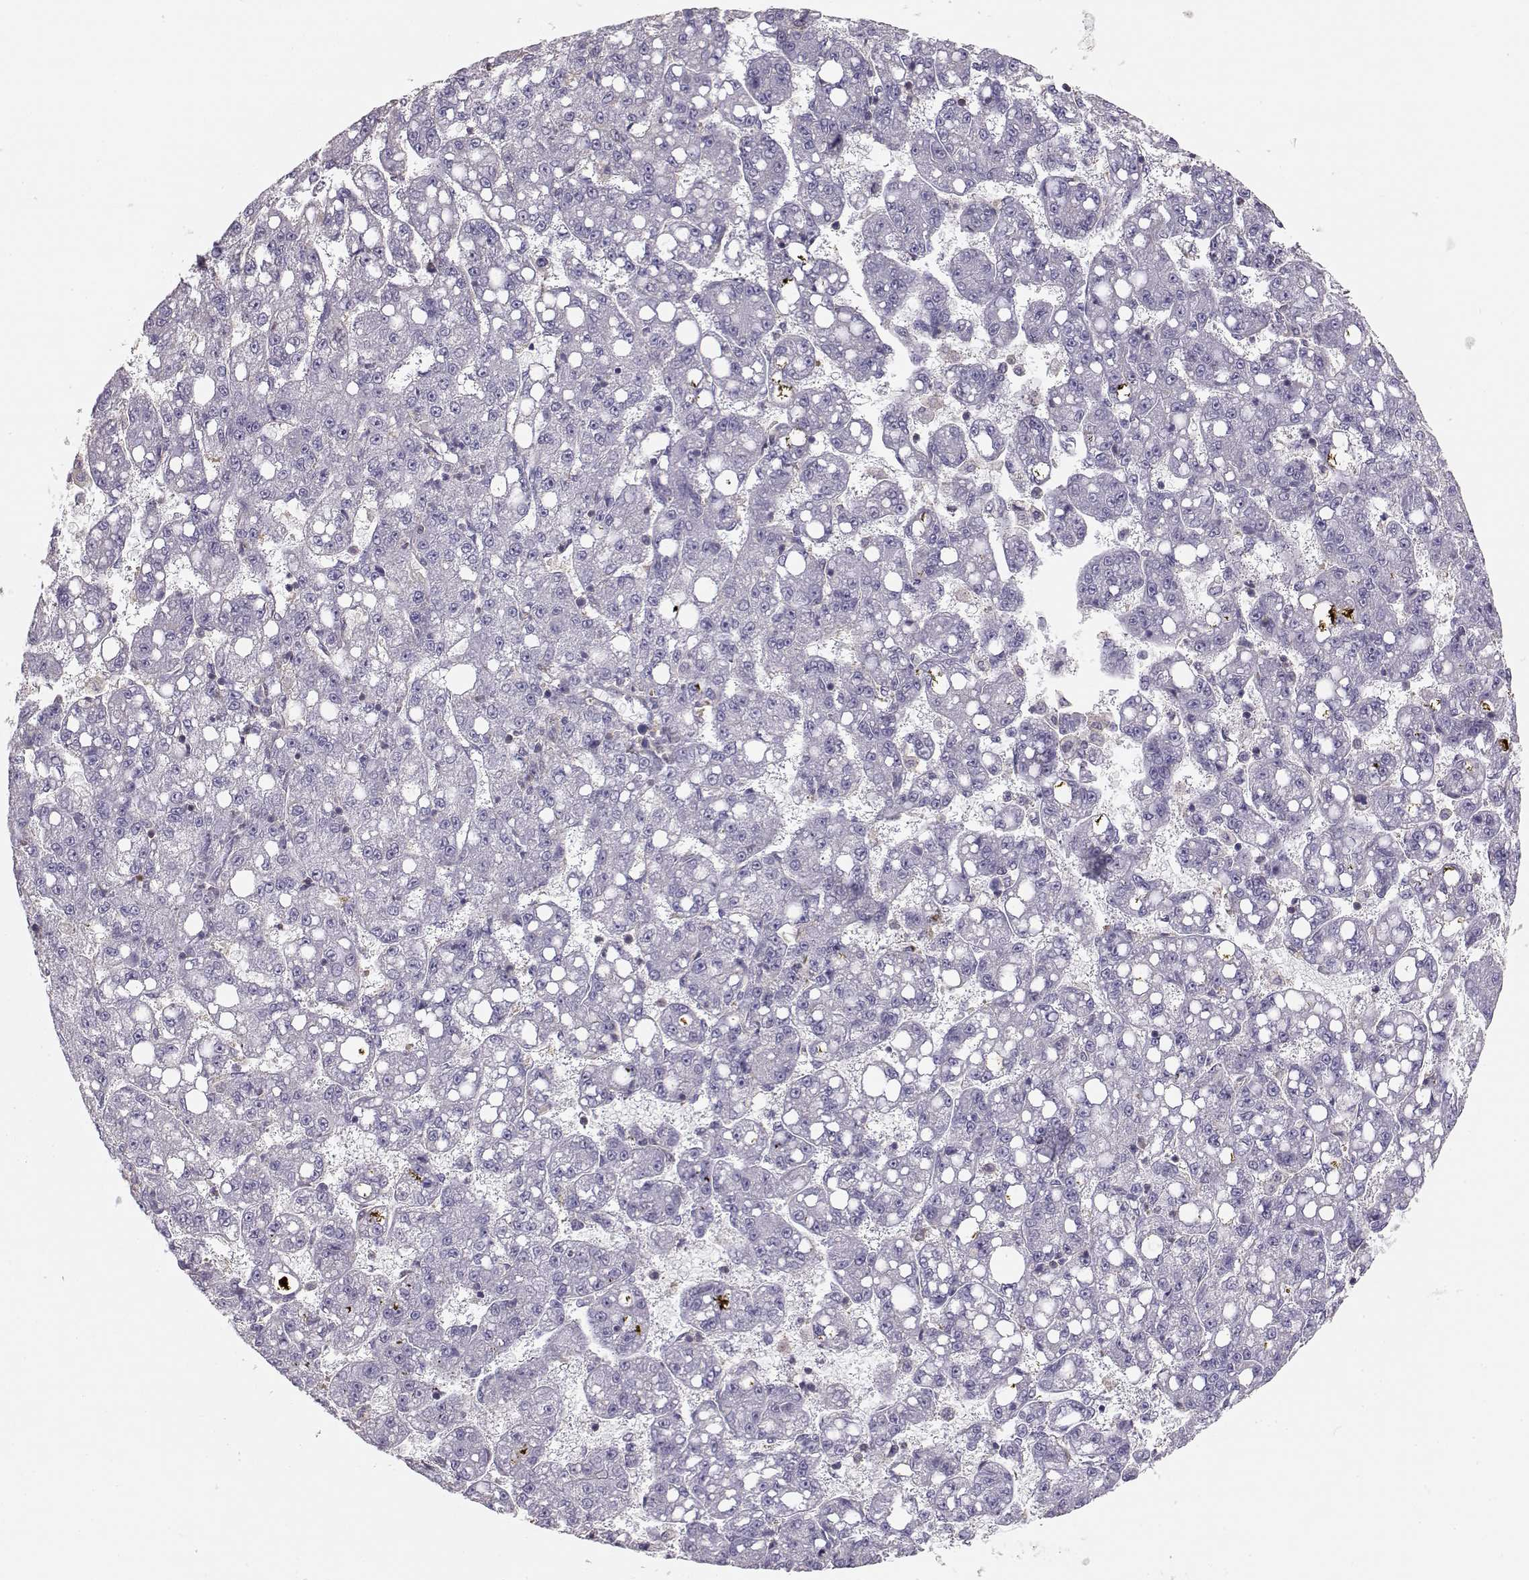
{"staining": {"intensity": "negative", "quantity": "none", "location": "none"}, "tissue": "liver cancer", "cell_type": "Tumor cells", "image_type": "cancer", "snomed": [{"axis": "morphology", "description": "Carcinoma, Hepatocellular, NOS"}, {"axis": "topography", "description": "Liver"}], "caption": "Immunohistochemical staining of human liver cancer displays no significant positivity in tumor cells. Nuclei are stained in blue.", "gene": "DAPL1", "patient": {"sex": "female", "age": 65}}